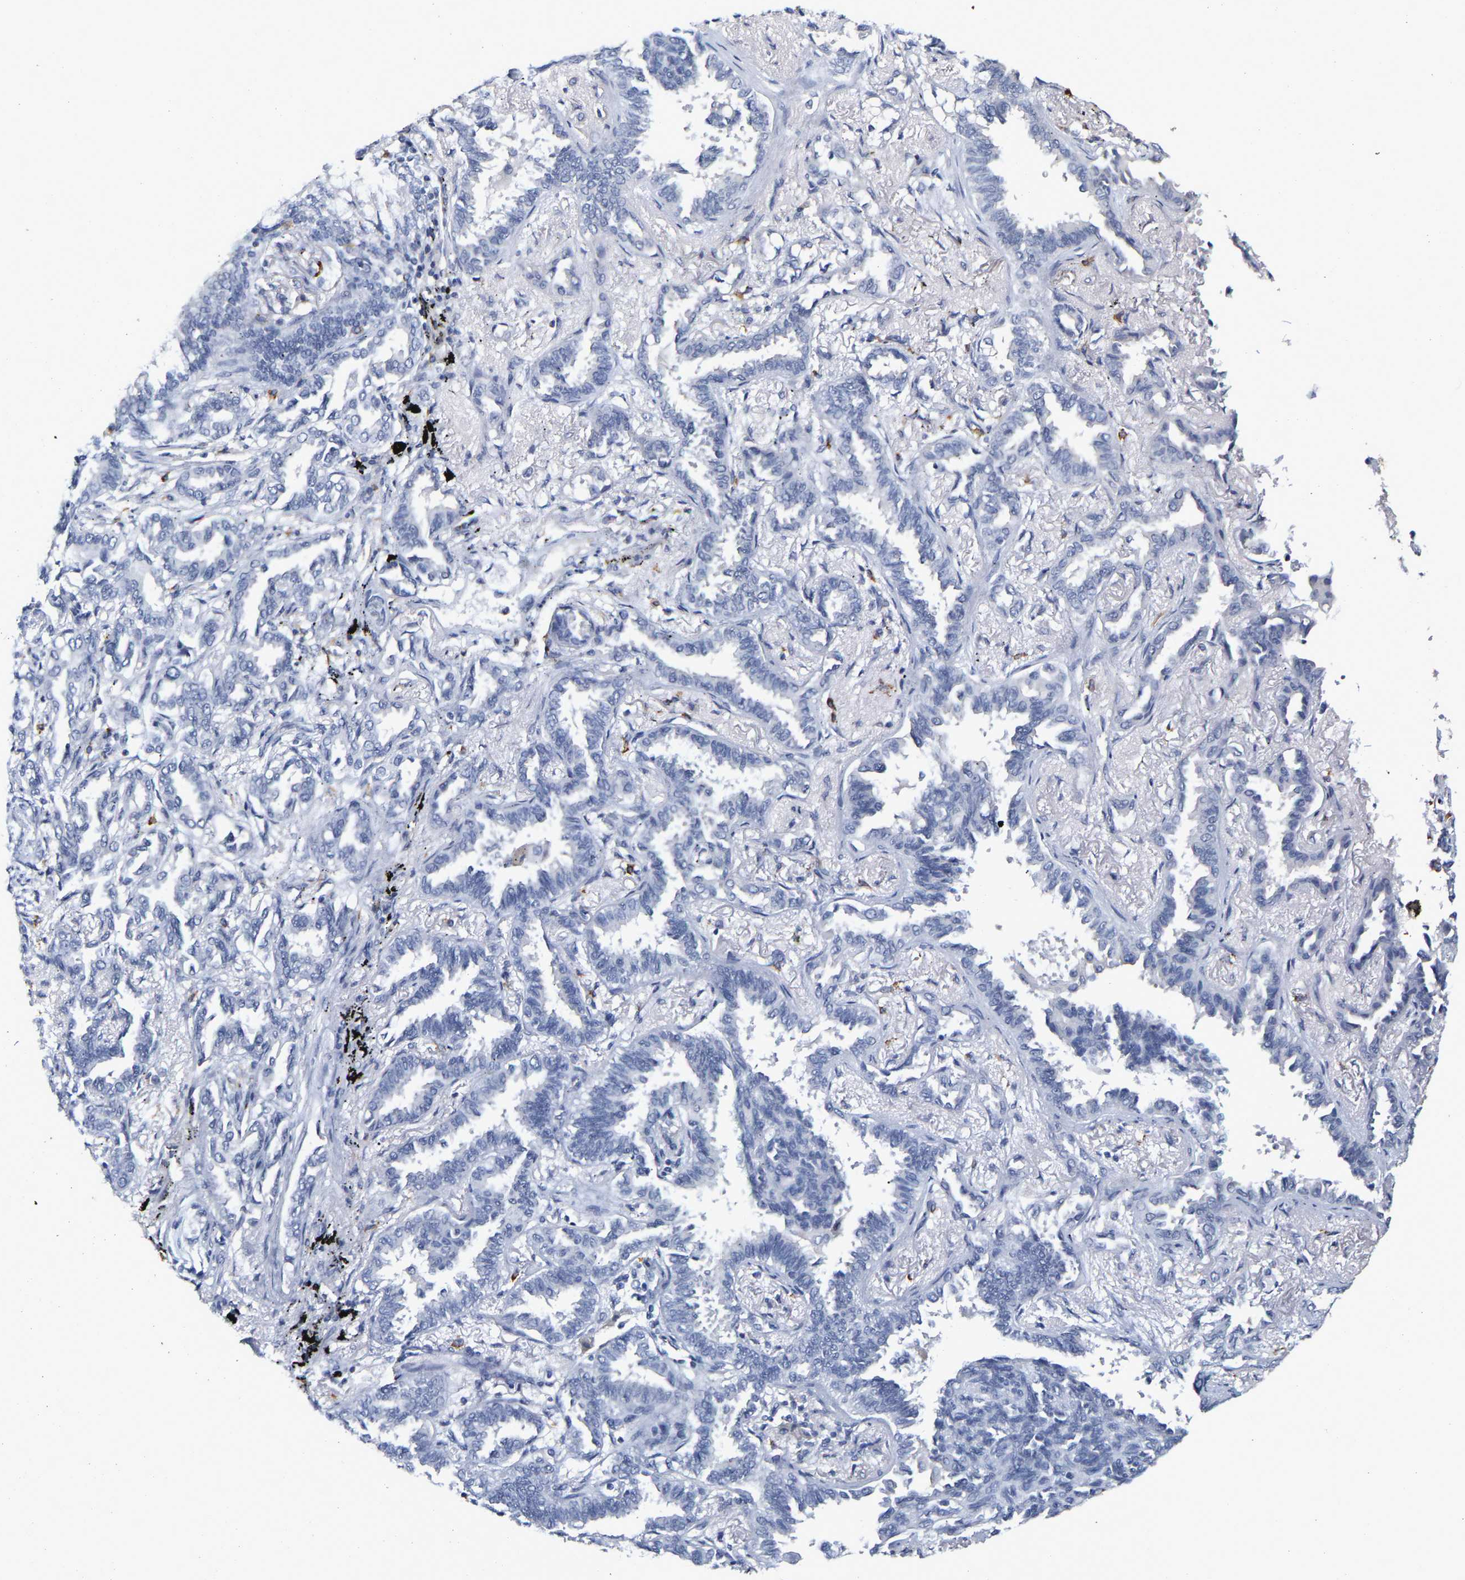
{"staining": {"intensity": "negative", "quantity": "none", "location": "none"}, "tissue": "lung cancer", "cell_type": "Tumor cells", "image_type": "cancer", "snomed": [{"axis": "morphology", "description": "Adenocarcinoma, NOS"}, {"axis": "topography", "description": "Lung"}], "caption": "The micrograph demonstrates no staining of tumor cells in lung adenocarcinoma.", "gene": "GNAS", "patient": {"sex": "male", "age": 59}}